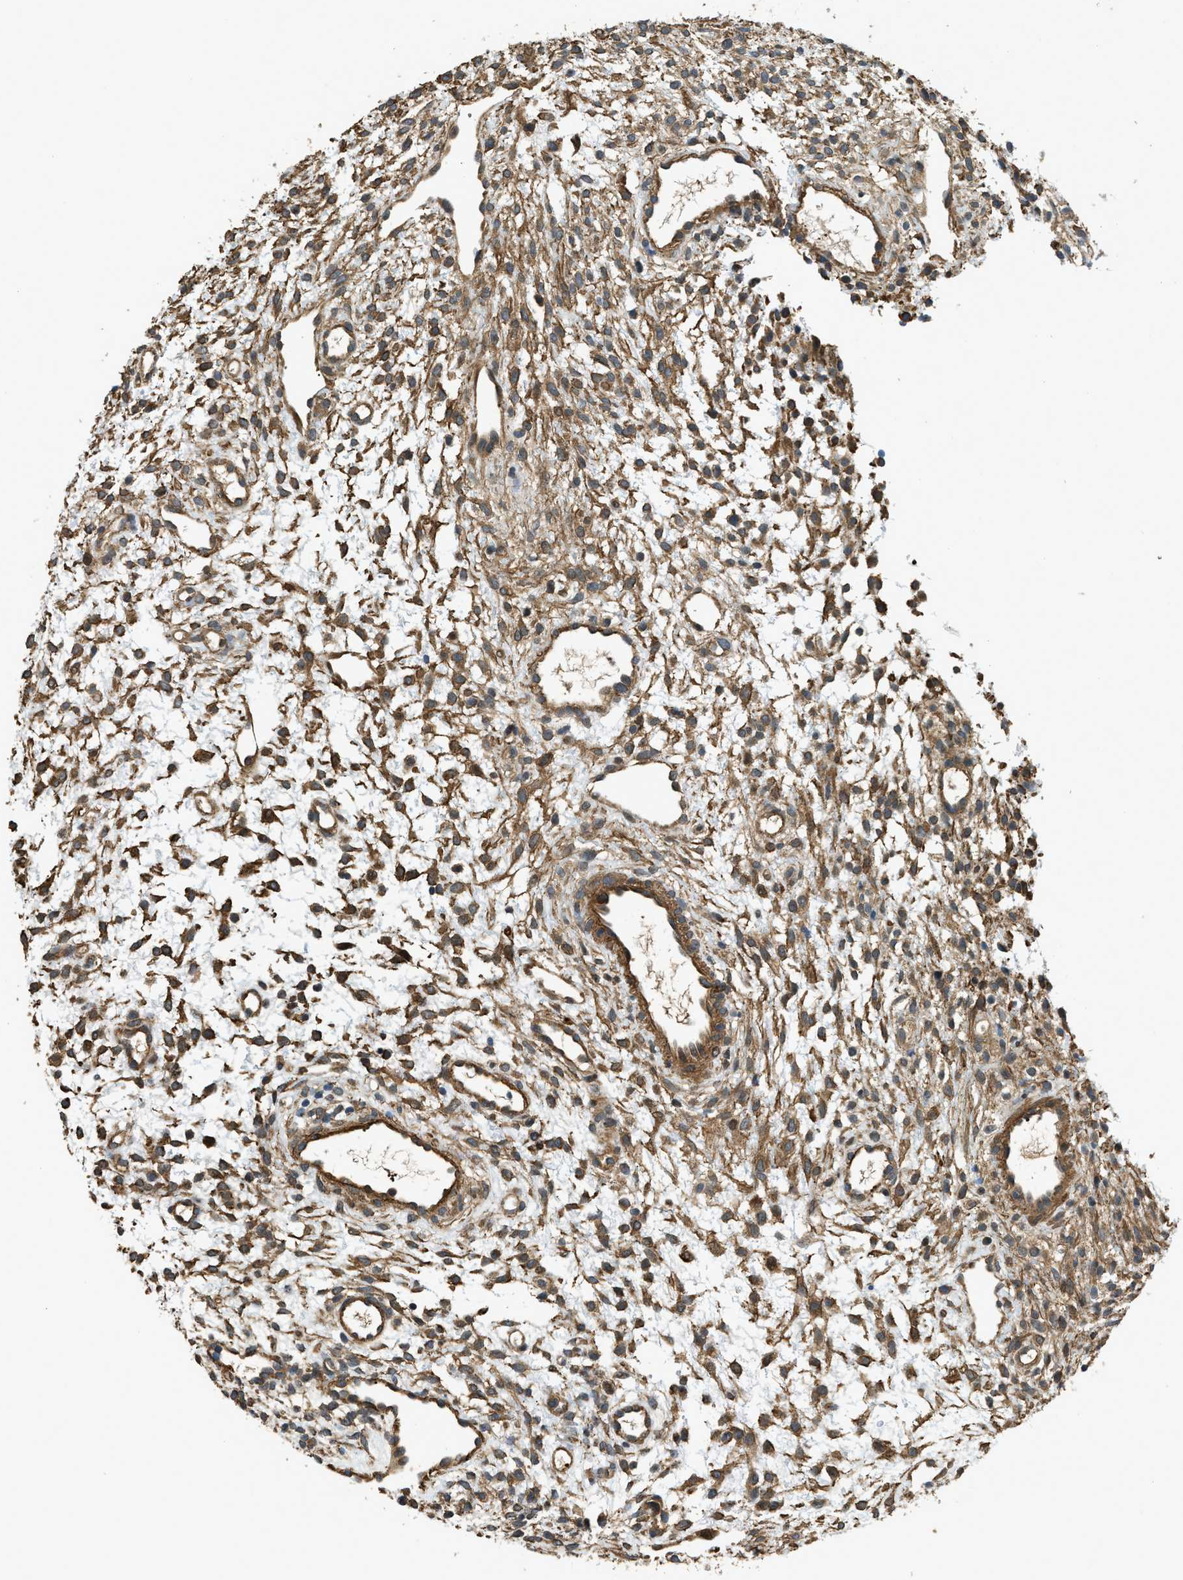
{"staining": {"intensity": "moderate", "quantity": ">75%", "location": "cytoplasmic/membranous"}, "tissue": "ovary", "cell_type": "Ovarian stroma cells", "image_type": "normal", "snomed": [{"axis": "morphology", "description": "Normal tissue, NOS"}, {"axis": "morphology", "description": "Cyst, NOS"}, {"axis": "topography", "description": "Ovary"}], "caption": "High-magnification brightfield microscopy of normal ovary stained with DAB (3,3'-diaminobenzidine) (brown) and counterstained with hematoxylin (blue). ovarian stroma cells exhibit moderate cytoplasmic/membranous staining is identified in about>75% of cells. (IHC, brightfield microscopy, high magnification).", "gene": "CGN", "patient": {"sex": "female", "age": 18}}